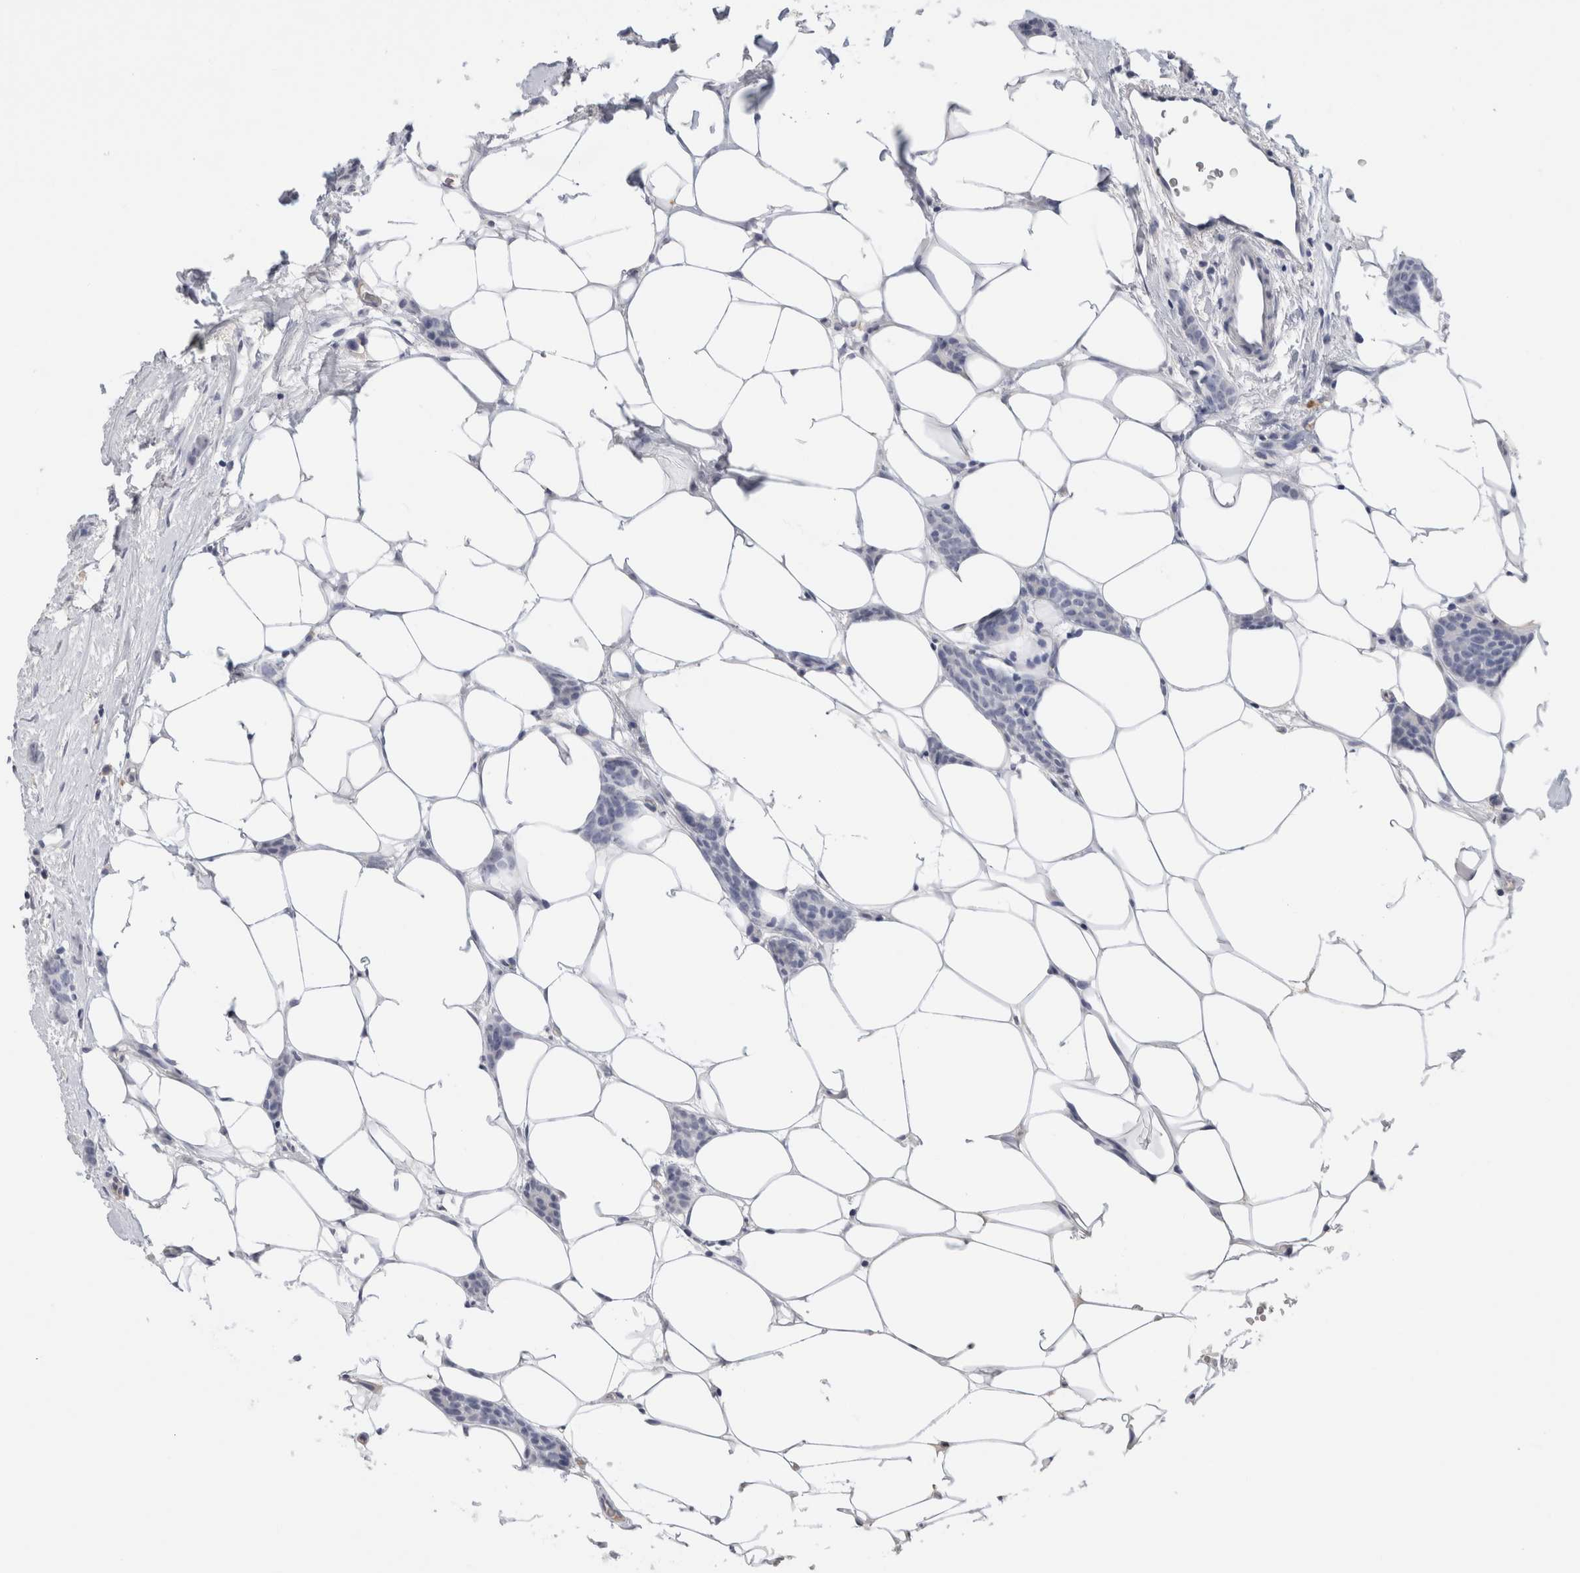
{"staining": {"intensity": "negative", "quantity": "none", "location": "none"}, "tissue": "breast cancer", "cell_type": "Tumor cells", "image_type": "cancer", "snomed": [{"axis": "morphology", "description": "Lobular carcinoma"}, {"axis": "topography", "description": "Skin"}, {"axis": "topography", "description": "Breast"}], "caption": "This is an immunohistochemistry (IHC) photomicrograph of human breast cancer (lobular carcinoma). There is no staining in tumor cells.", "gene": "LAMP3", "patient": {"sex": "female", "age": 46}}